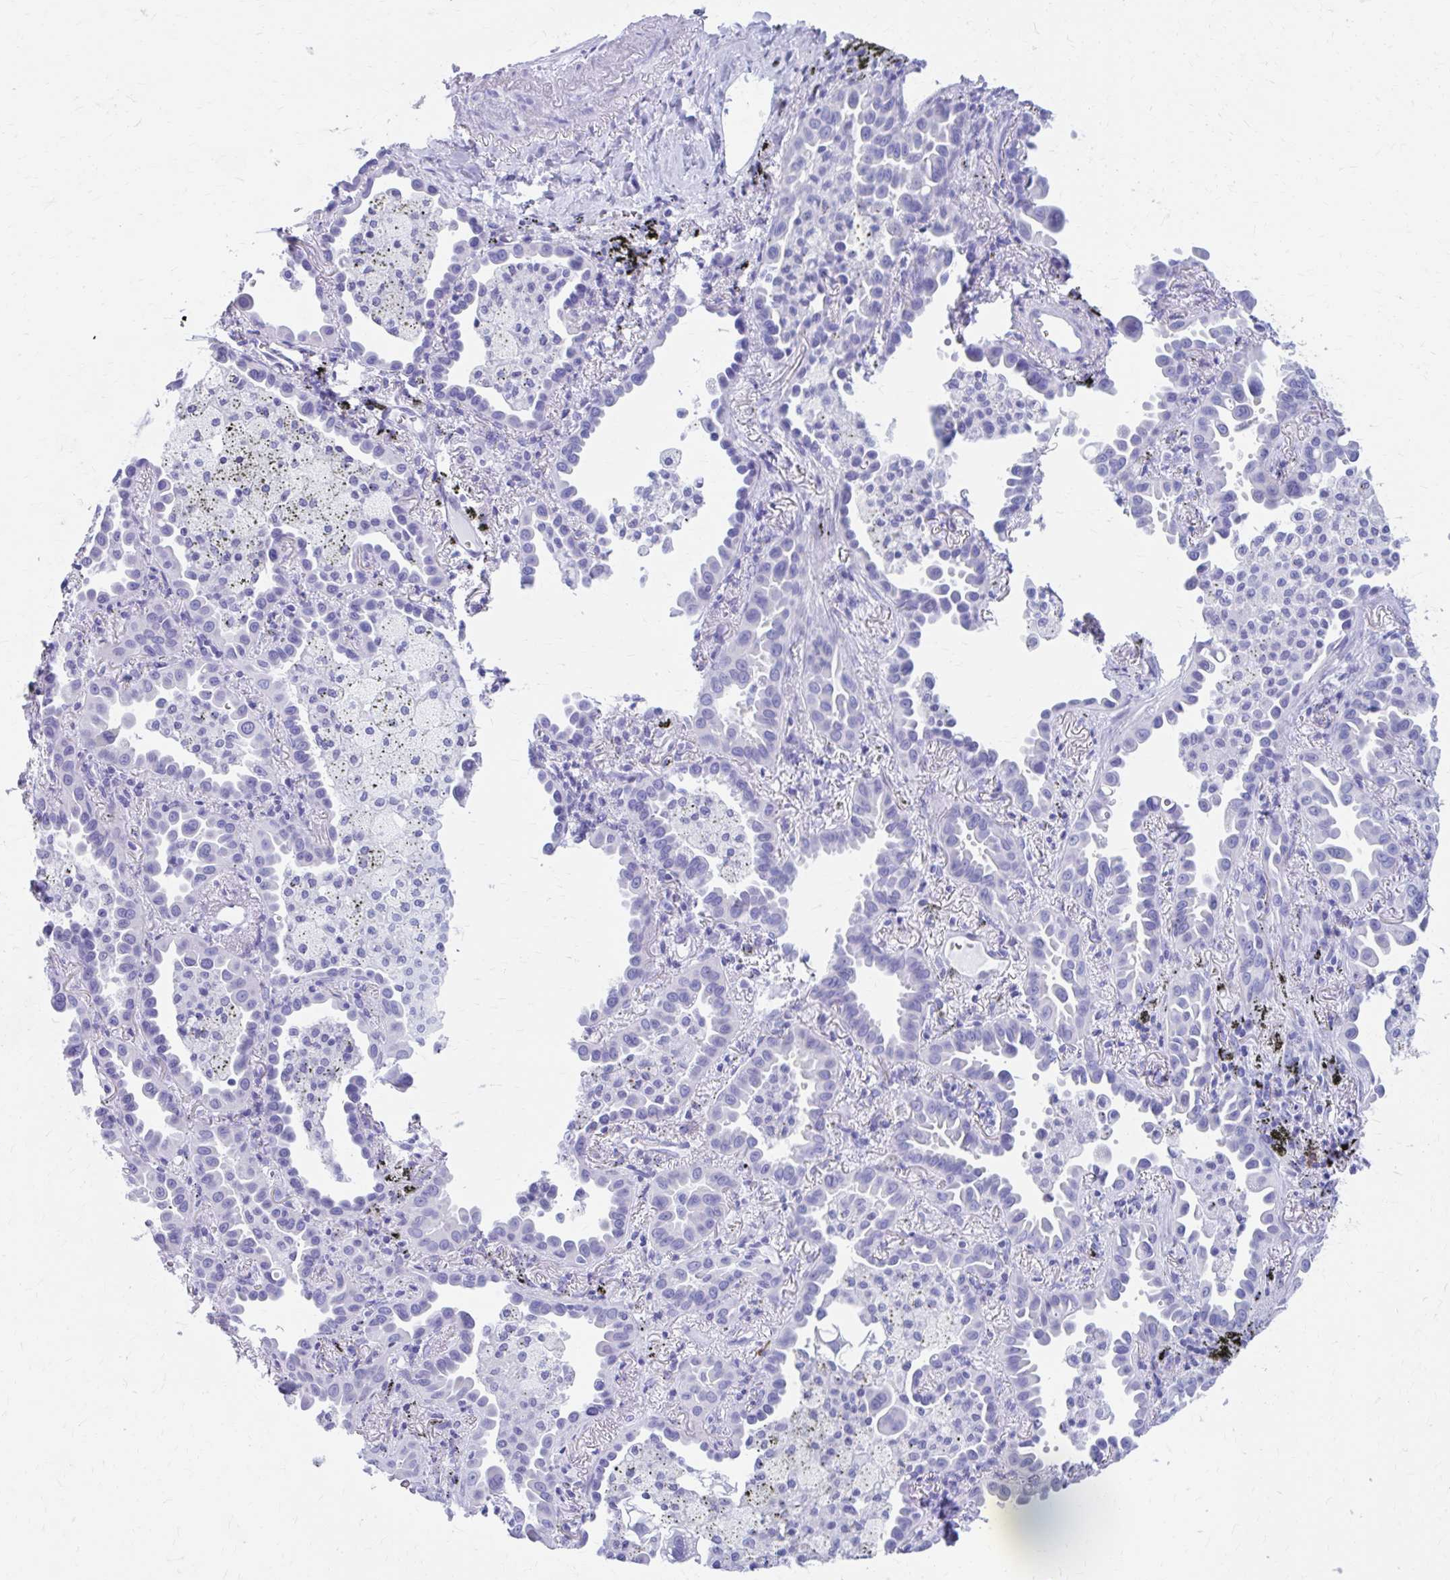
{"staining": {"intensity": "negative", "quantity": "none", "location": "none"}, "tissue": "lung cancer", "cell_type": "Tumor cells", "image_type": "cancer", "snomed": [{"axis": "morphology", "description": "Adenocarcinoma, NOS"}, {"axis": "topography", "description": "Lung"}], "caption": "This micrograph is of lung cancer (adenocarcinoma) stained with IHC to label a protein in brown with the nuclei are counter-stained blue. There is no positivity in tumor cells. The staining was performed using DAB (3,3'-diaminobenzidine) to visualize the protein expression in brown, while the nuclei were stained in blue with hematoxylin (Magnification: 20x).", "gene": "NSG2", "patient": {"sex": "male", "age": 68}}